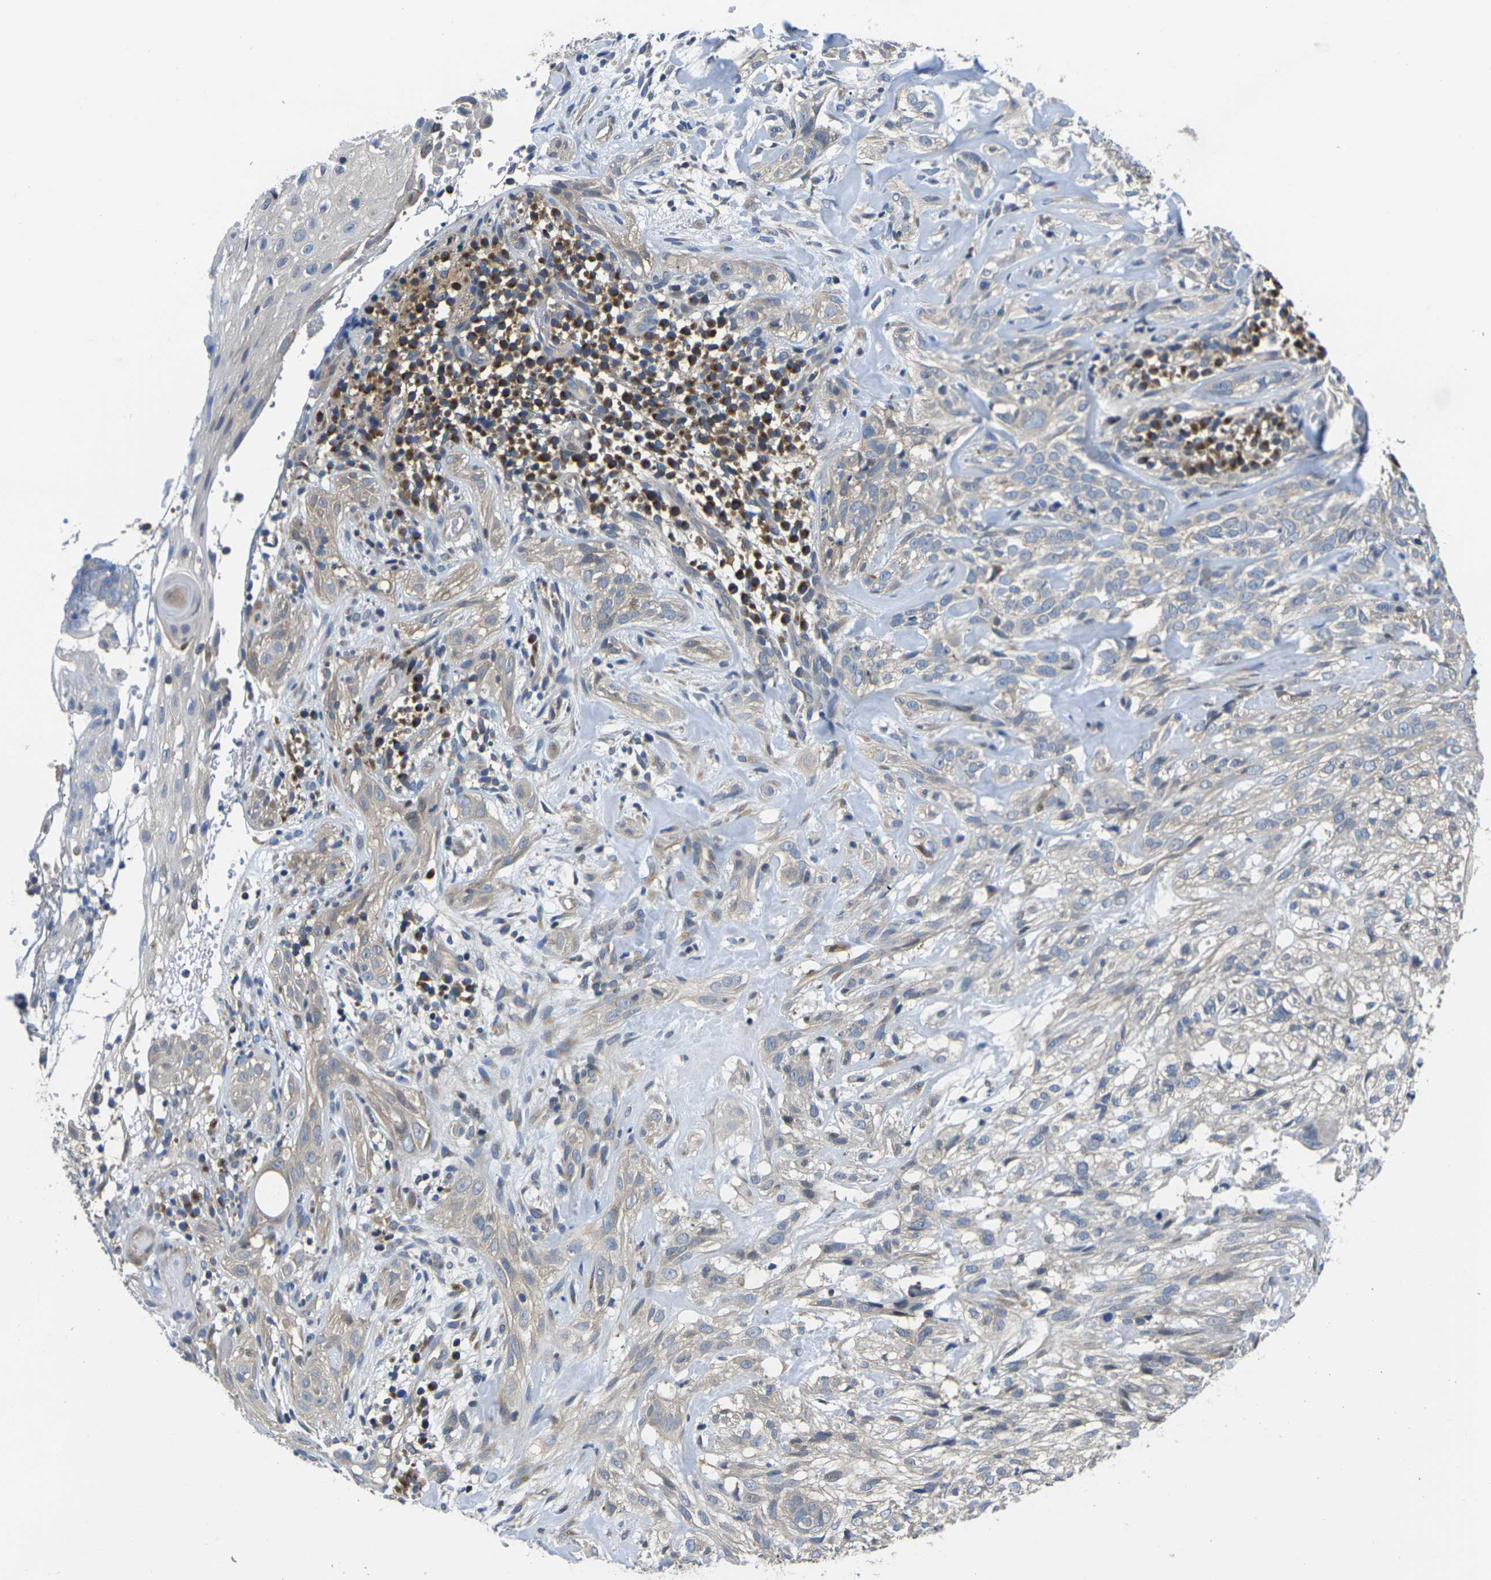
{"staining": {"intensity": "weak", "quantity": "<25%", "location": "cytoplasmic/membranous"}, "tissue": "skin cancer", "cell_type": "Tumor cells", "image_type": "cancer", "snomed": [{"axis": "morphology", "description": "Basal cell carcinoma"}, {"axis": "topography", "description": "Skin"}], "caption": "Image shows no significant protein expression in tumor cells of skin cancer (basal cell carcinoma).", "gene": "TMCC2", "patient": {"sex": "male", "age": 72}}